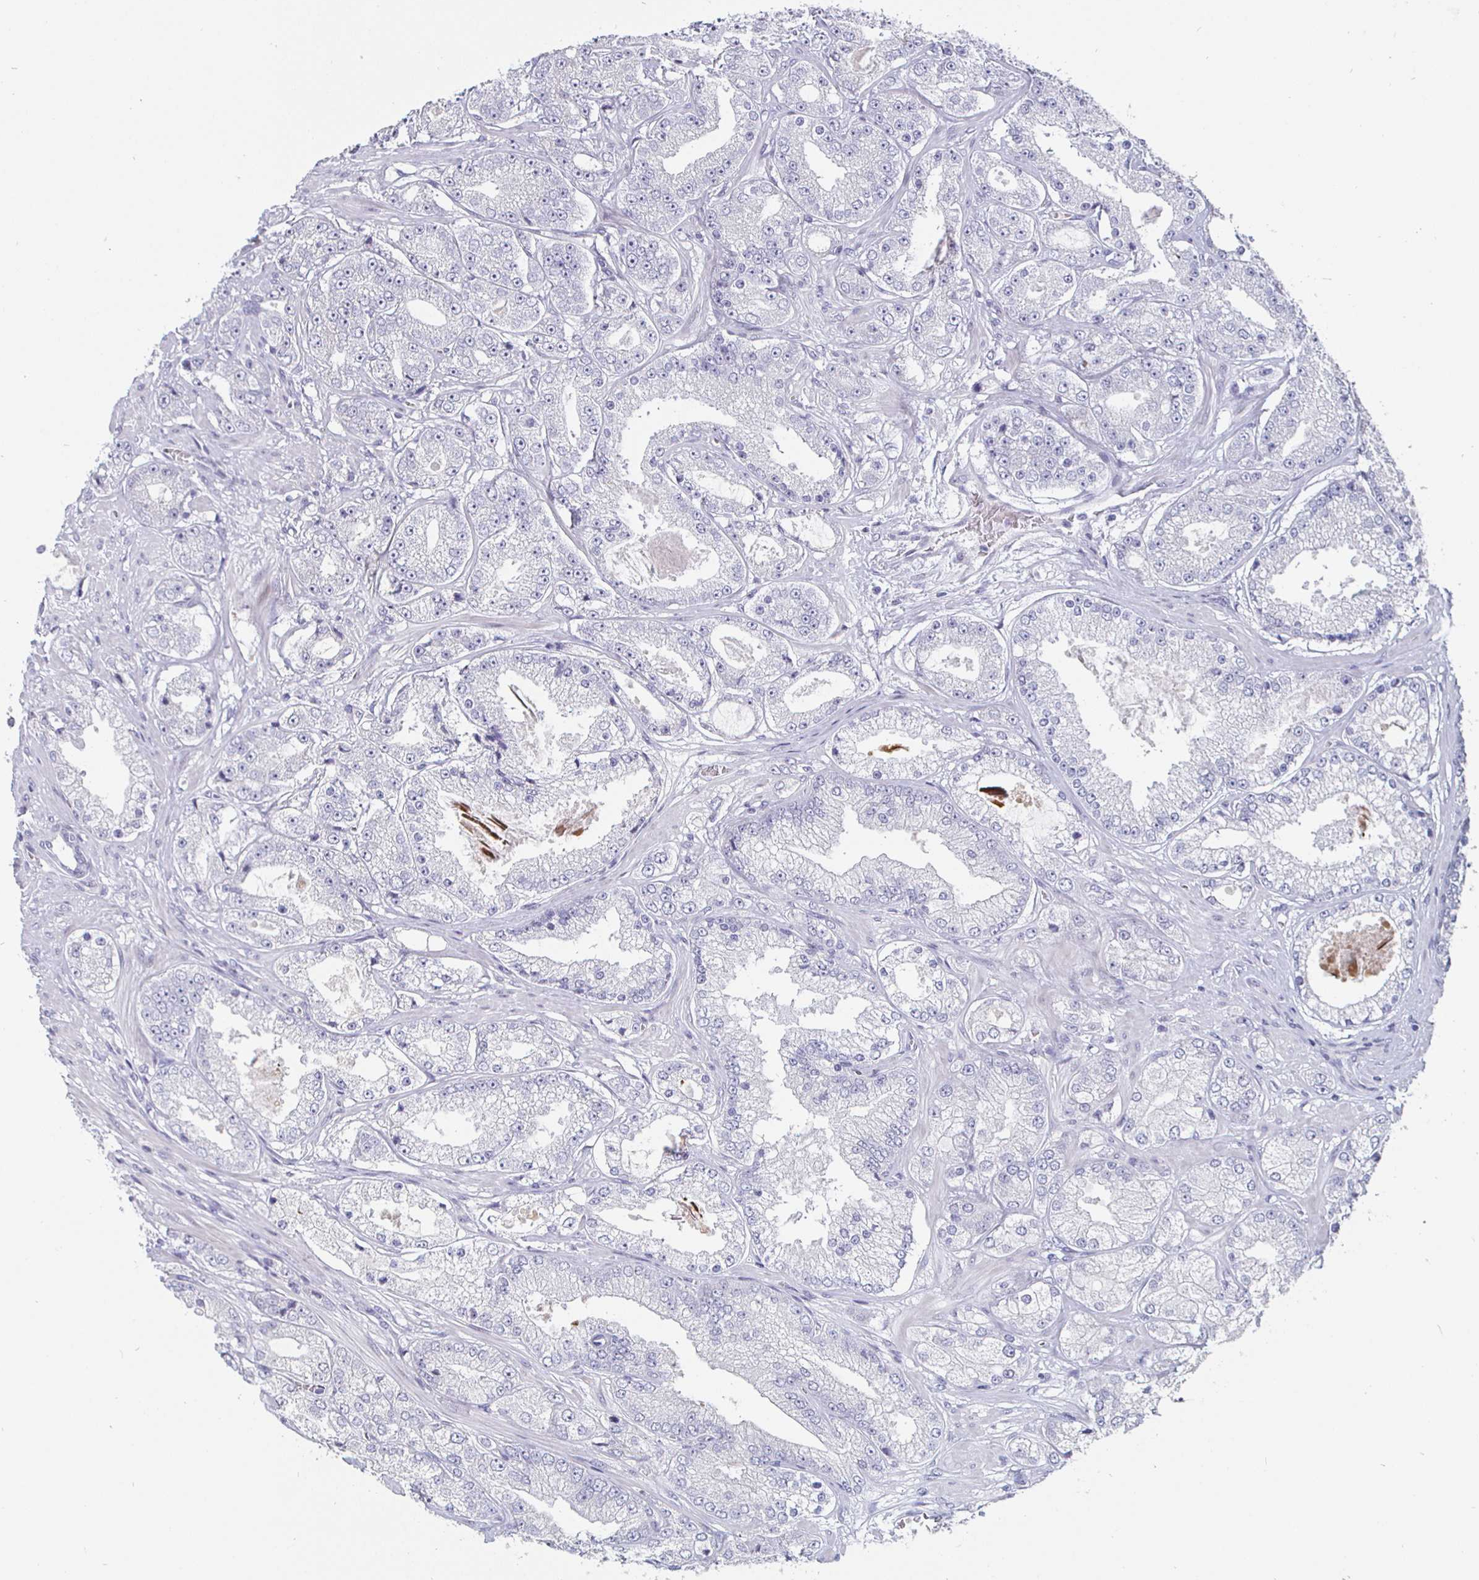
{"staining": {"intensity": "negative", "quantity": "none", "location": "none"}, "tissue": "prostate cancer", "cell_type": "Tumor cells", "image_type": "cancer", "snomed": [{"axis": "morphology", "description": "Normal tissue, NOS"}, {"axis": "morphology", "description": "Adenocarcinoma, High grade"}, {"axis": "topography", "description": "Prostate"}, {"axis": "topography", "description": "Peripheral nerve tissue"}], "caption": "The micrograph demonstrates no staining of tumor cells in prostate cancer. The staining is performed using DAB (3,3'-diaminobenzidine) brown chromogen with nuclei counter-stained in using hematoxylin.", "gene": "DMRTB1", "patient": {"sex": "male", "age": 68}}